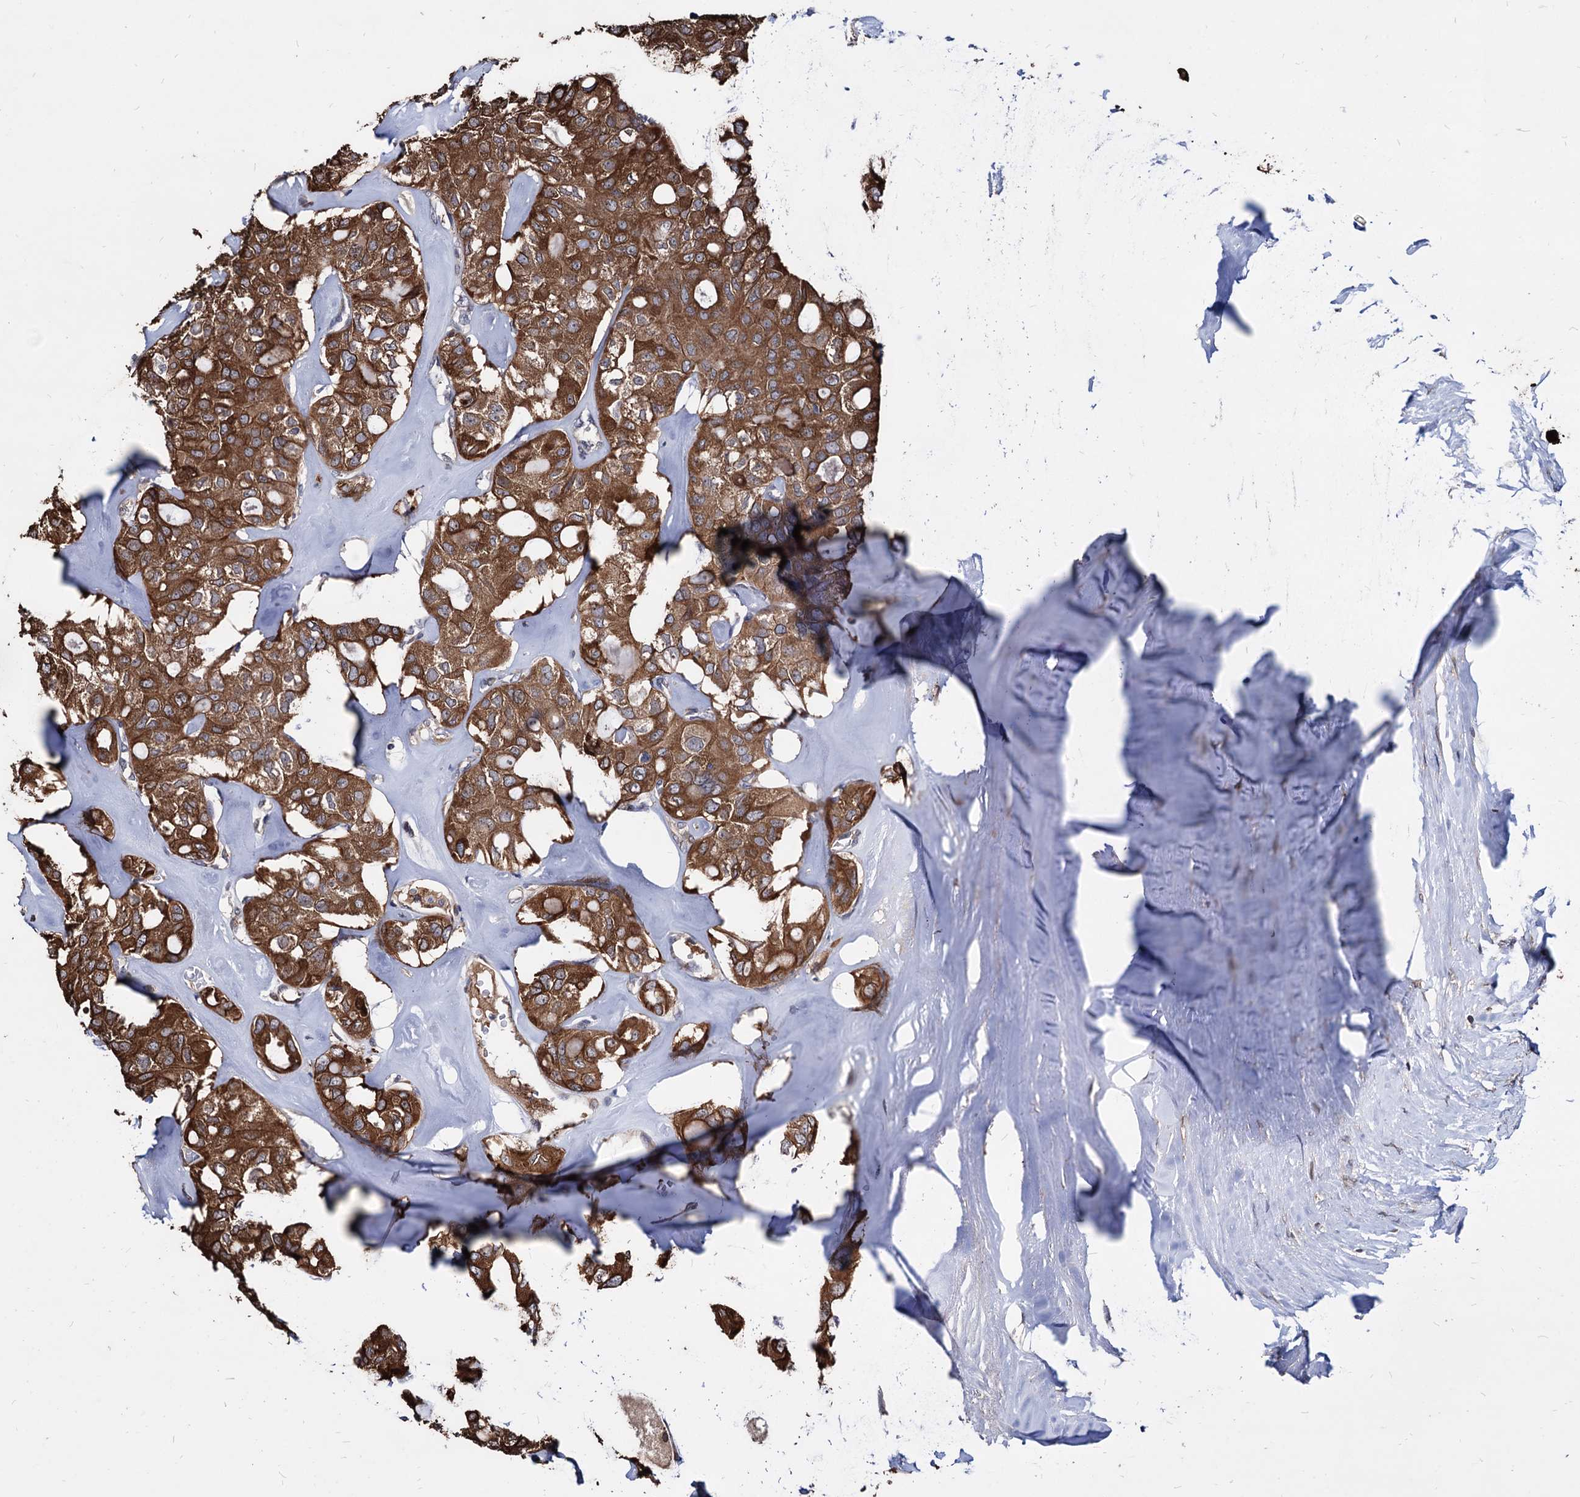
{"staining": {"intensity": "strong", "quantity": ">75%", "location": "cytoplasmic/membranous"}, "tissue": "thyroid cancer", "cell_type": "Tumor cells", "image_type": "cancer", "snomed": [{"axis": "morphology", "description": "Follicular adenoma carcinoma, NOS"}, {"axis": "topography", "description": "Thyroid gland"}], "caption": "A brown stain labels strong cytoplasmic/membranous staining of a protein in thyroid cancer tumor cells. The staining is performed using DAB (3,3'-diaminobenzidine) brown chromogen to label protein expression. The nuclei are counter-stained blue using hematoxylin.", "gene": "ANKRD12", "patient": {"sex": "male", "age": 75}}